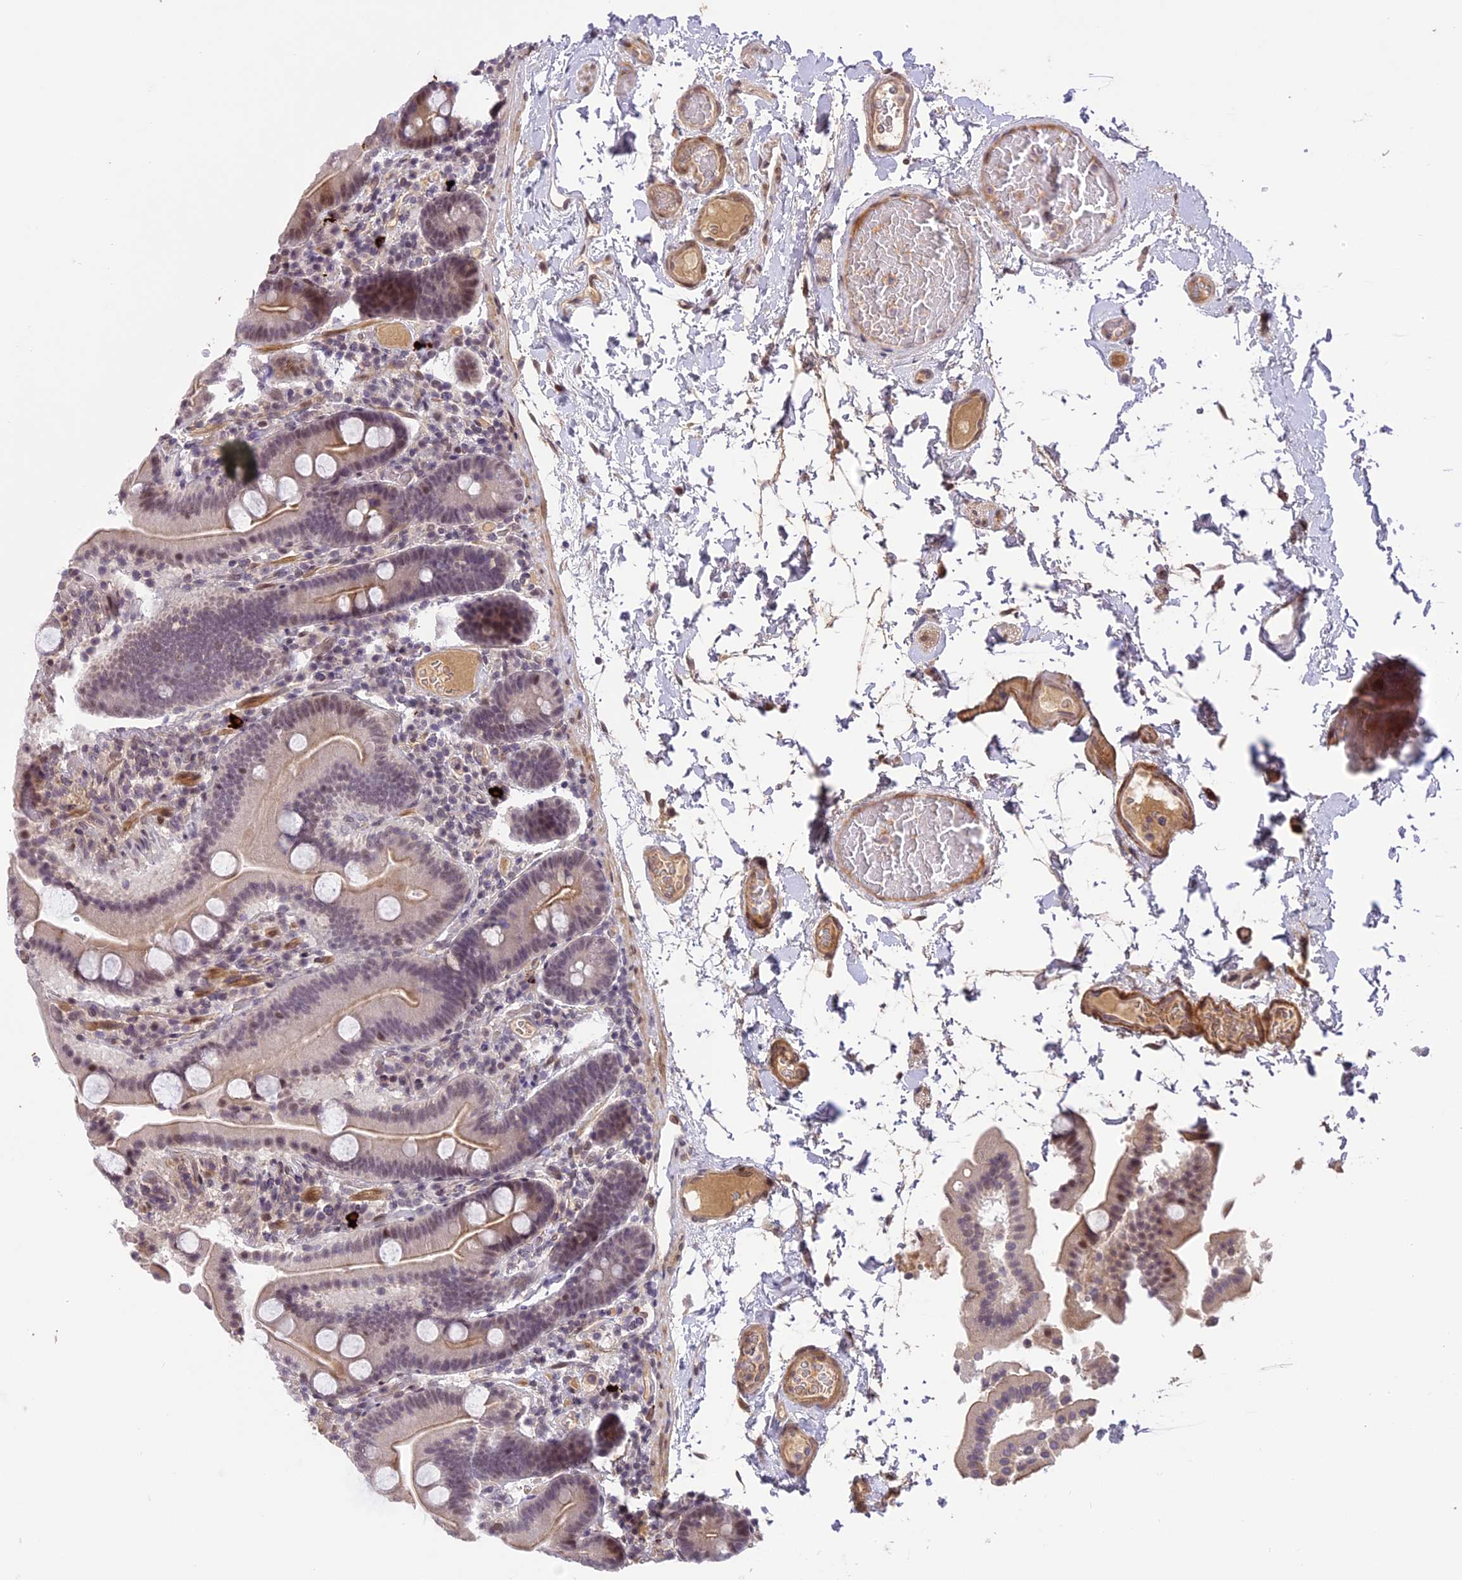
{"staining": {"intensity": "weak", "quantity": "<25%", "location": "nuclear"}, "tissue": "duodenum", "cell_type": "Glandular cells", "image_type": "normal", "snomed": [{"axis": "morphology", "description": "Normal tissue, NOS"}, {"axis": "topography", "description": "Duodenum"}], "caption": "A high-resolution micrograph shows immunohistochemistry staining of benign duodenum, which displays no significant expression in glandular cells. Nuclei are stained in blue.", "gene": "PRELID2", "patient": {"sex": "male", "age": 55}}